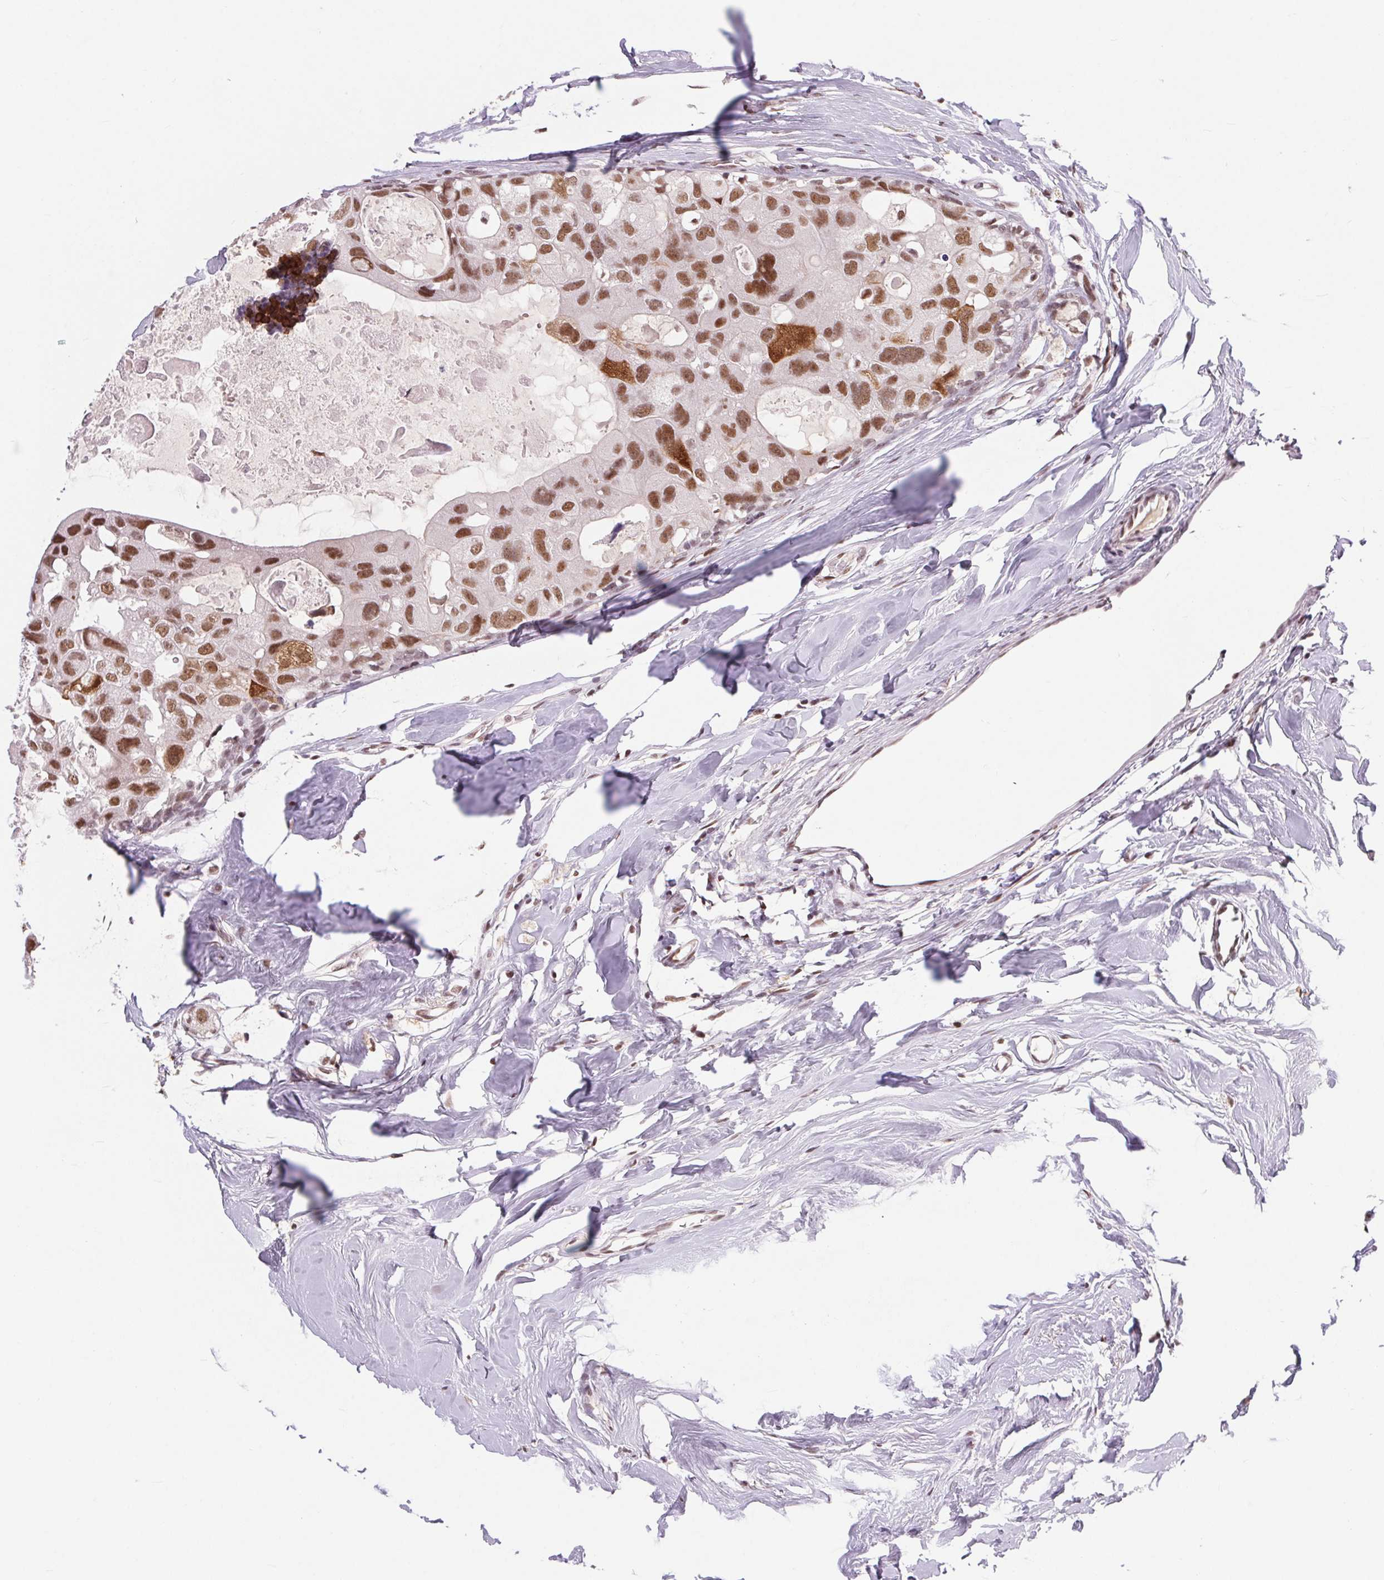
{"staining": {"intensity": "strong", "quantity": ">75%", "location": "nuclear"}, "tissue": "breast cancer", "cell_type": "Tumor cells", "image_type": "cancer", "snomed": [{"axis": "morphology", "description": "Duct carcinoma"}, {"axis": "topography", "description": "Breast"}], "caption": "Tumor cells display high levels of strong nuclear staining in about >75% of cells in human invasive ductal carcinoma (breast). (IHC, brightfield microscopy, high magnification).", "gene": "CD2BP2", "patient": {"sex": "female", "age": 43}}